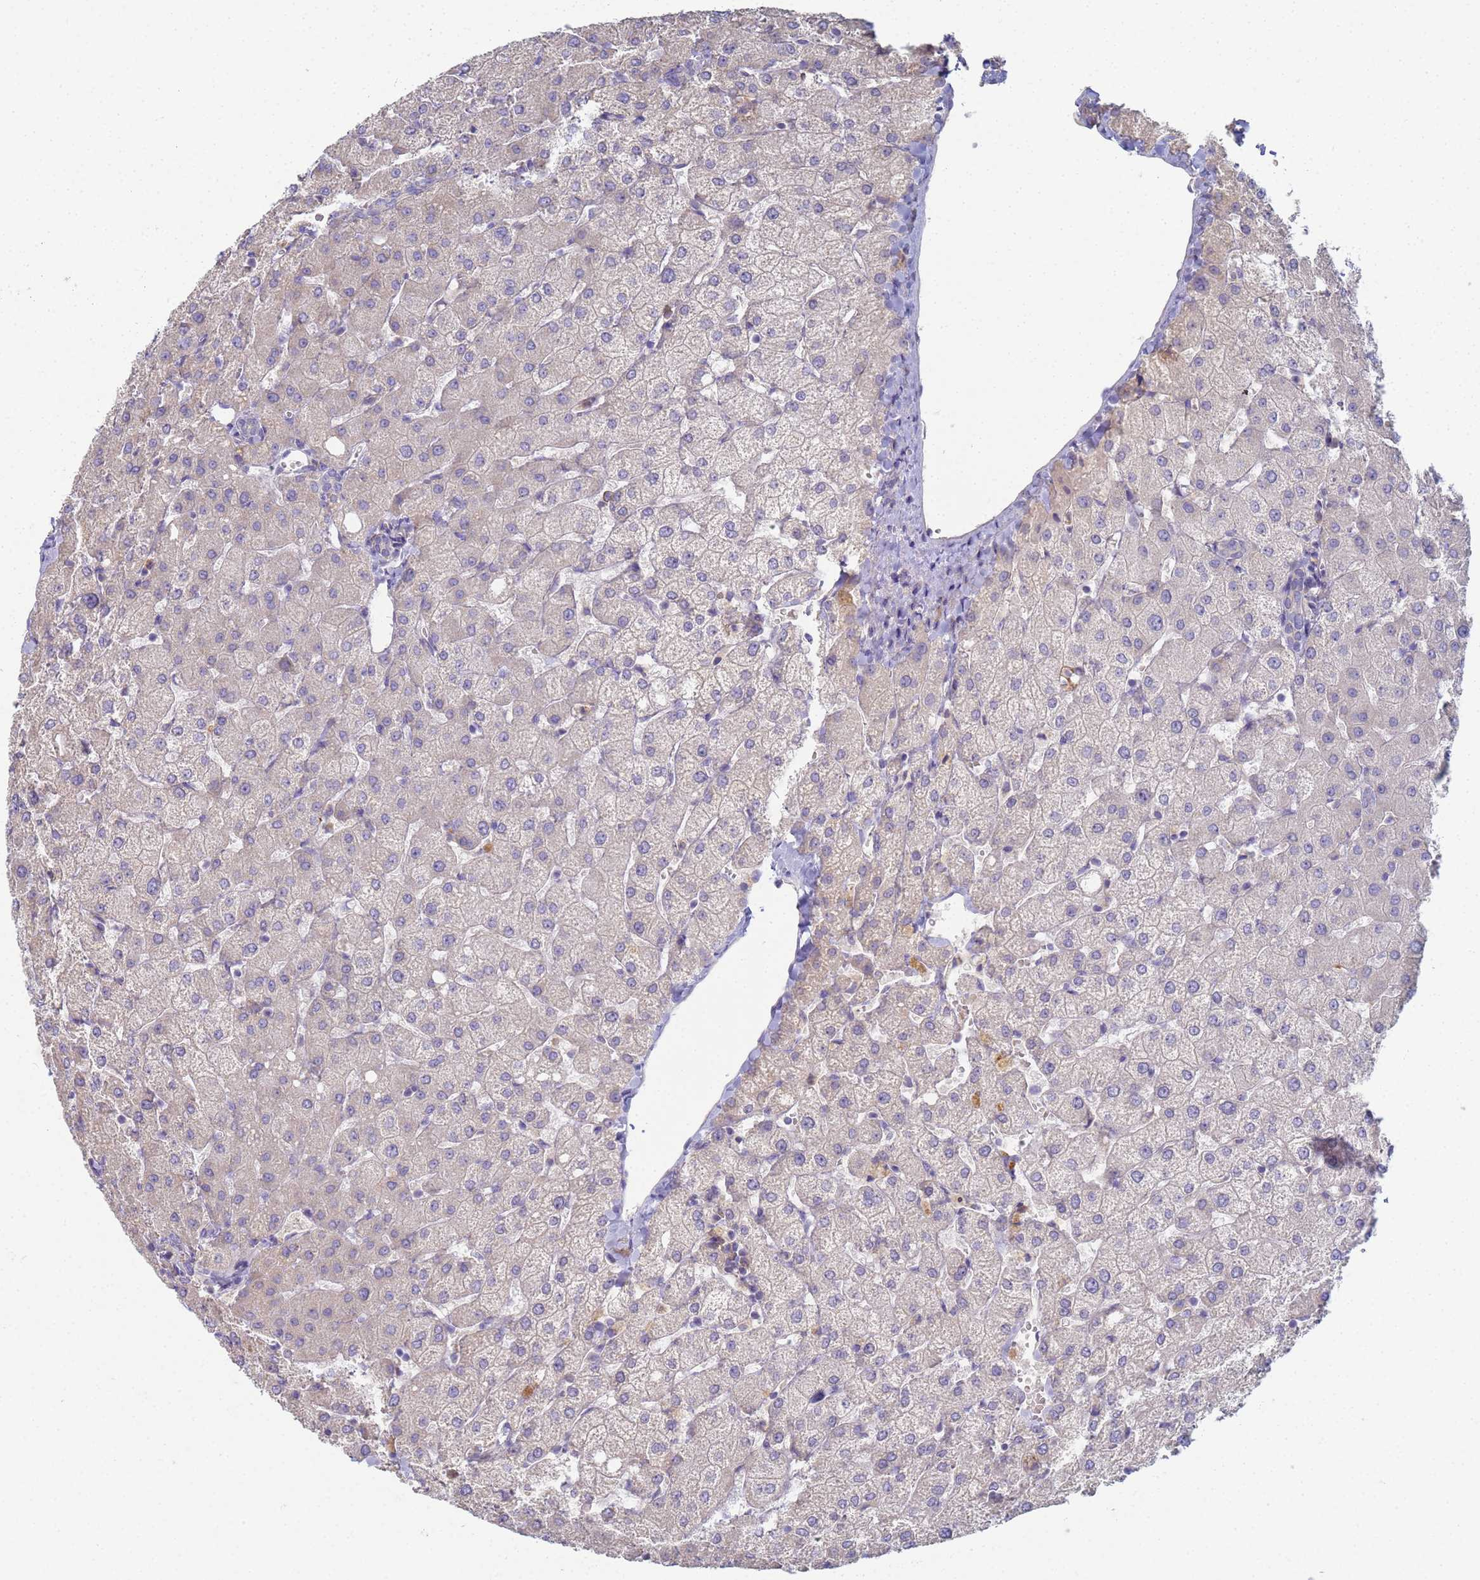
{"staining": {"intensity": "negative", "quantity": "none", "location": "none"}, "tissue": "liver", "cell_type": "Cholangiocytes", "image_type": "normal", "snomed": [{"axis": "morphology", "description": "Normal tissue, NOS"}, {"axis": "topography", "description": "Liver"}], "caption": "DAB immunohistochemical staining of normal human liver reveals no significant positivity in cholangiocytes. (DAB immunohistochemistry, high magnification).", "gene": "CR1", "patient": {"sex": "female", "age": 54}}